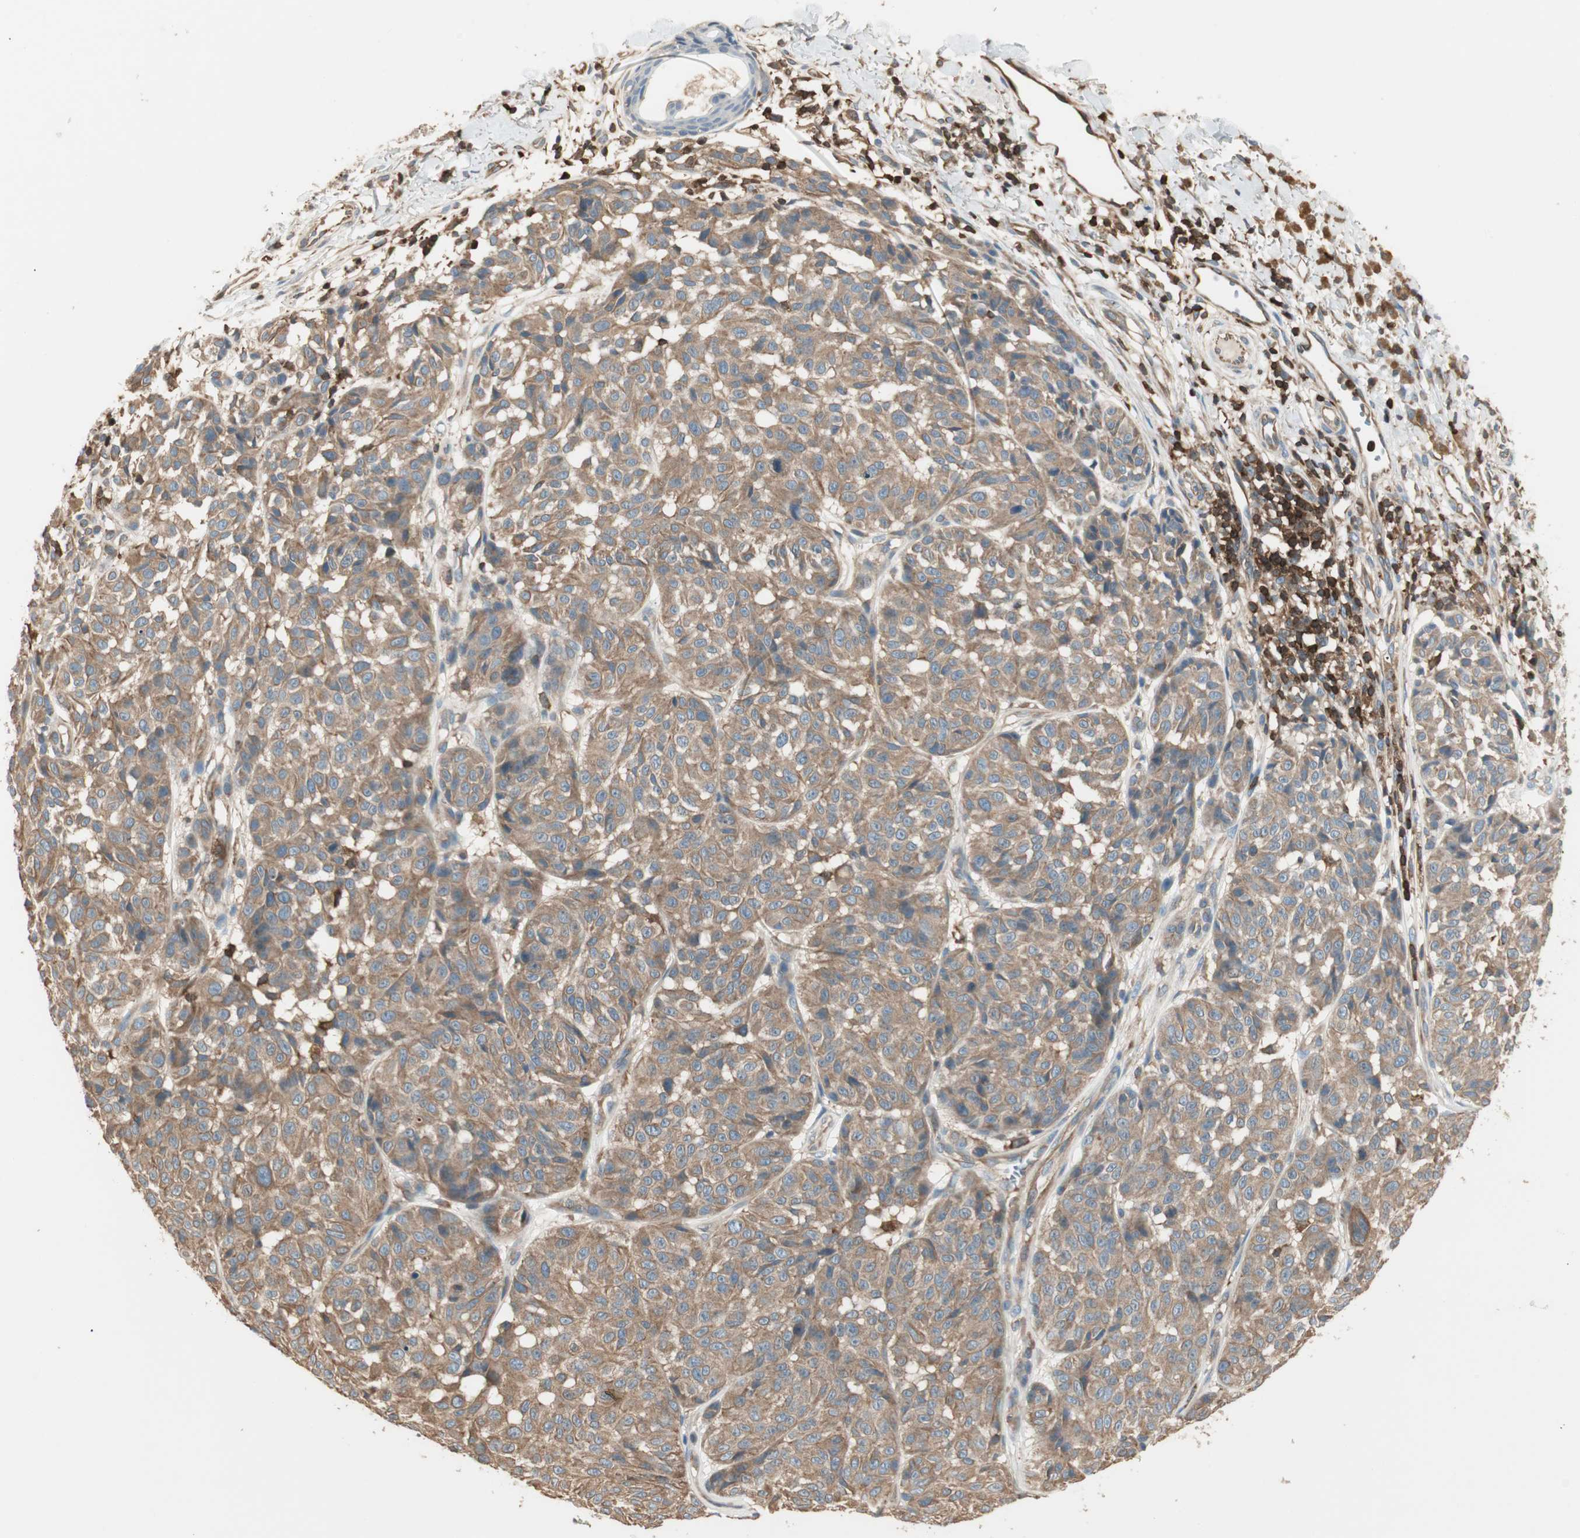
{"staining": {"intensity": "moderate", "quantity": ">75%", "location": "cytoplasmic/membranous"}, "tissue": "melanoma", "cell_type": "Tumor cells", "image_type": "cancer", "snomed": [{"axis": "morphology", "description": "Malignant melanoma, NOS"}, {"axis": "topography", "description": "Skin"}], "caption": "An image showing moderate cytoplasmic/membranous expression in approximately >75% of tumor cells in malignant melanoma, as visualized by brown immunohistochemical staining.", "gene": "CRLF3", "patient": {"sex": "female", "age": 46}}